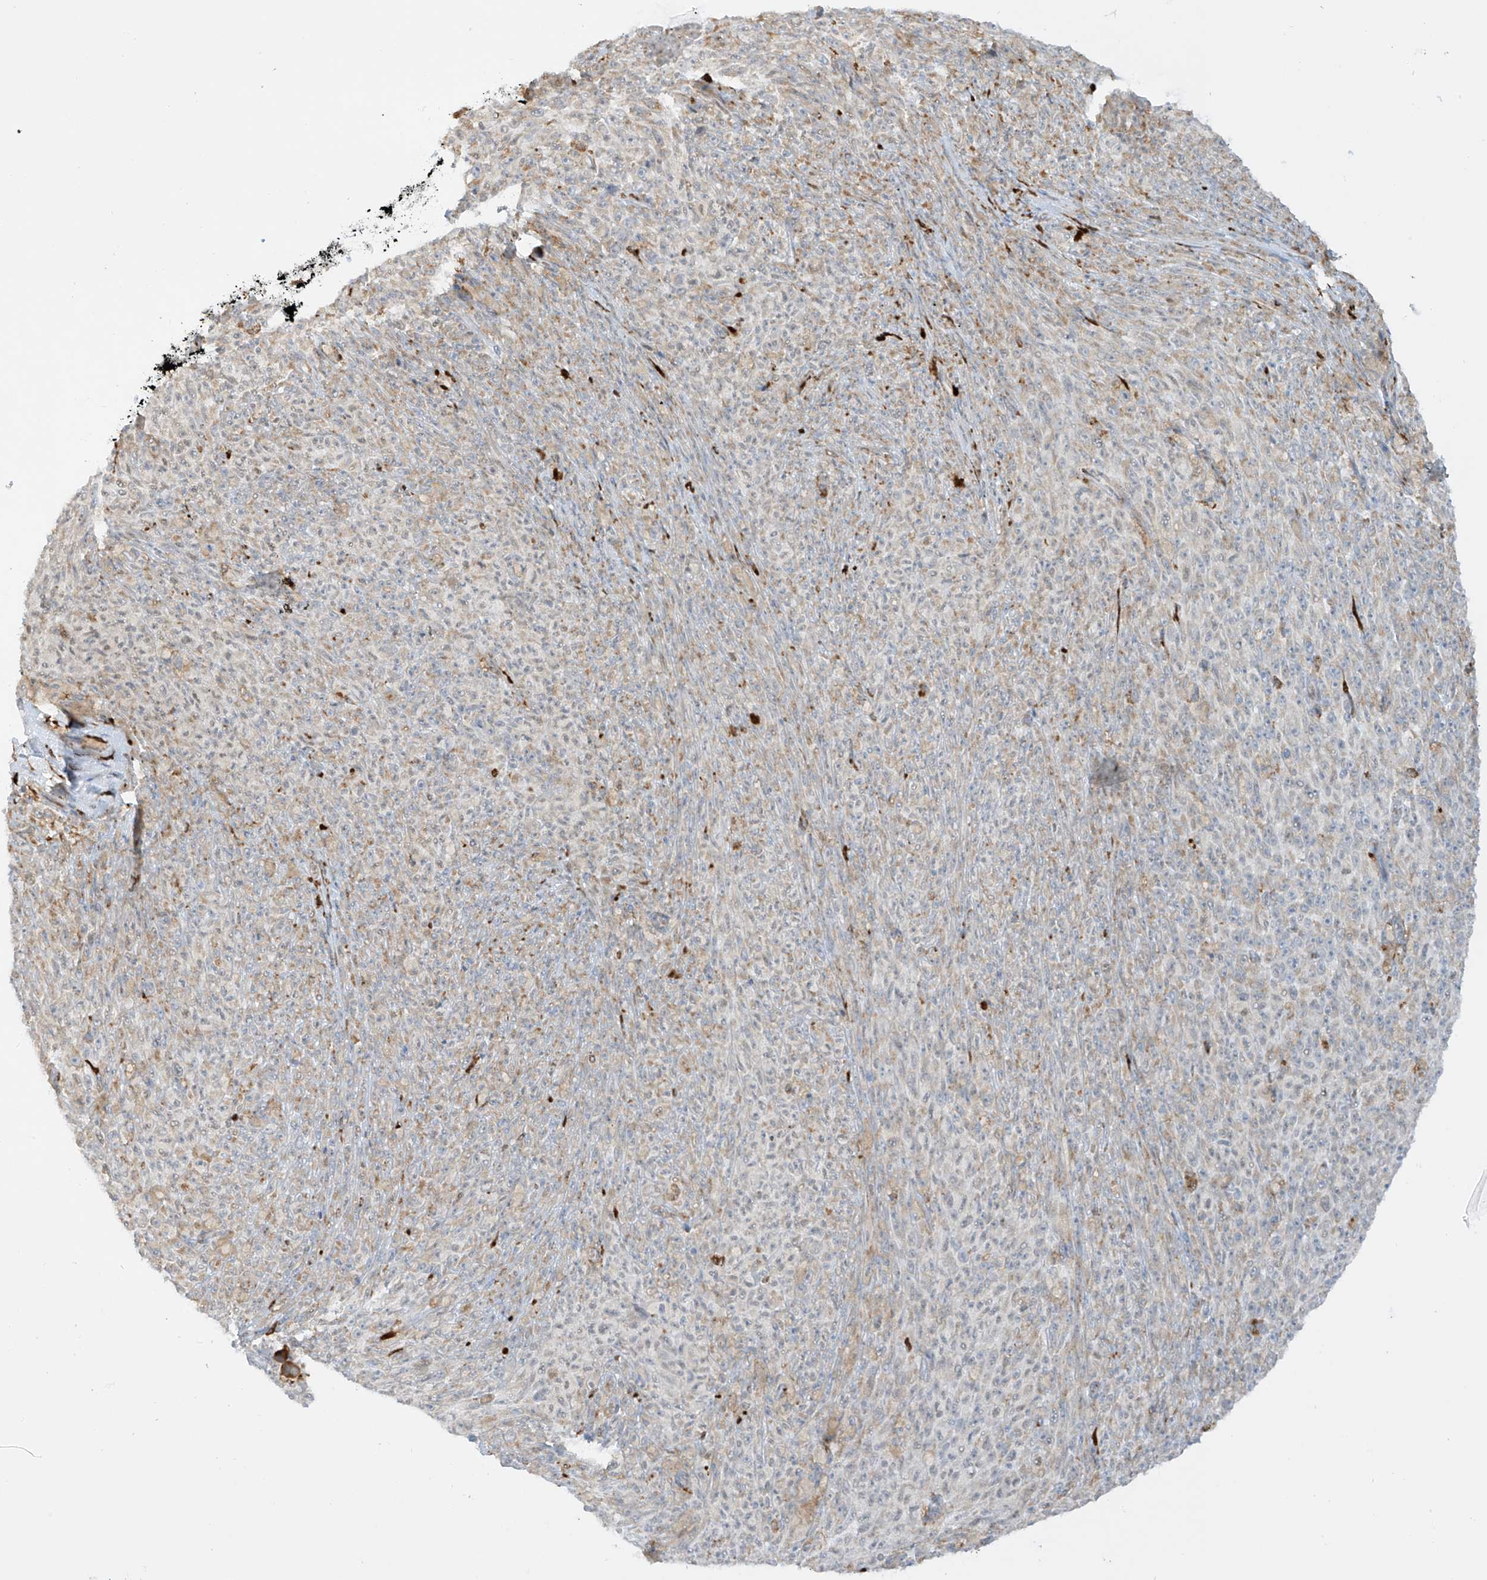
{"staining": {"intensity": "moderate", "quantity": "<25%", "location": "cytoplasmic/membranous"}, "tissue": "melanoma", "cell_type": "Tumor cells", "image_type": "cancer", "snomed": [{"axis": "morphology", "description": "Malignant melanoma, NOS"}, {"axis": "topography", "description": "Skin"}], "caption": "Protein staining of melanoma tissue demonstrates moderate cytoplasmic/membranous expression in approximately <25% of tumor cells. (DAB = brown stain, brightfield microscopy at high magnification).", "gene": "LRRC59", "patient": {"sex": "female", "age": 82}}